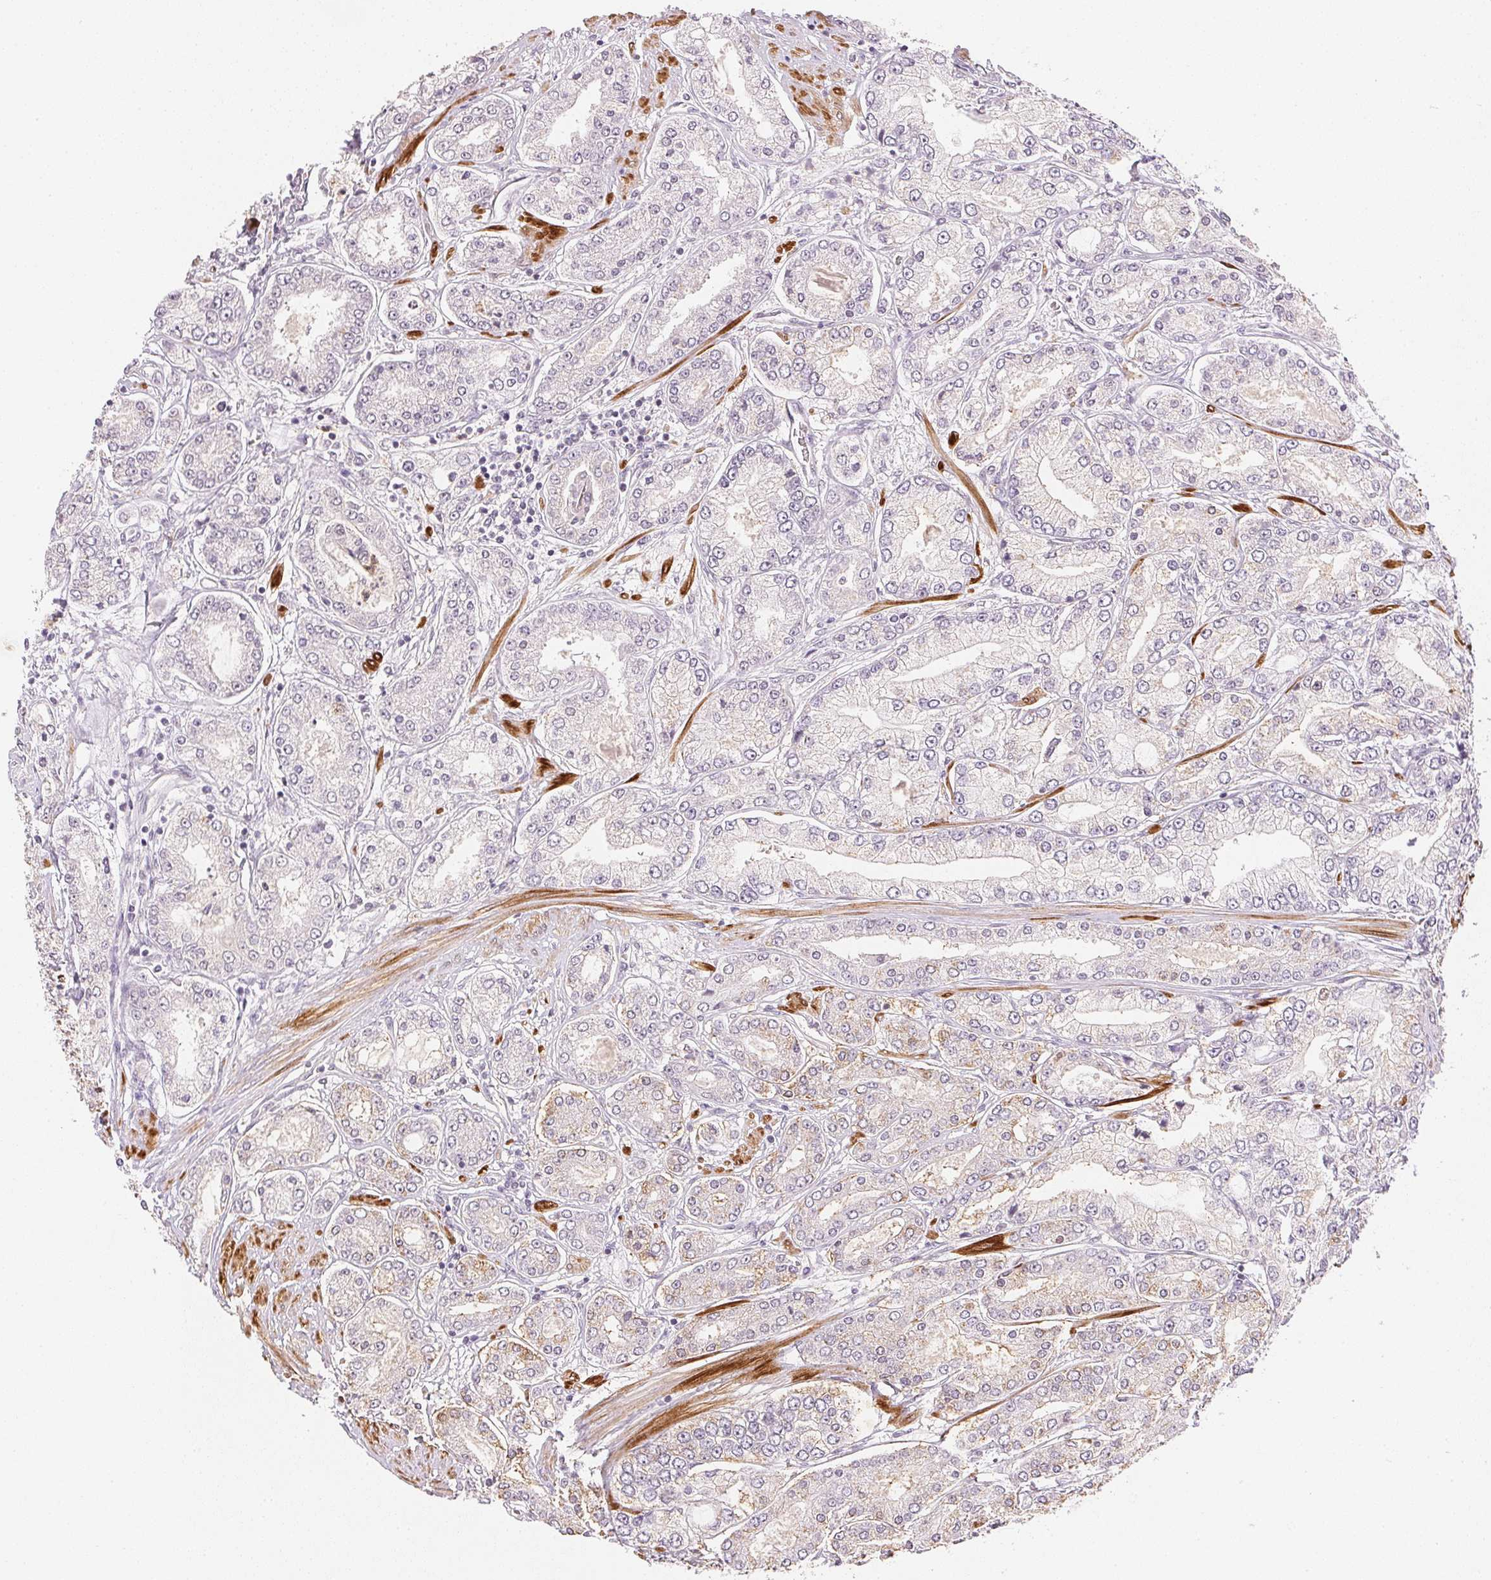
{"staining": {"intensity": "negative", "quantity": "none", "location": "none"}, "tissue": "prostate cancer", "cell_type": "Tumor cells", "image_type": "cancer", "snomed": [{"axis": "morphology", "description": "Adenocarcinoma, High grade"}, {"axis": "topography", "description": "Prostate"}], "caption": "This photomicrograph is of prostate high-grade adenocarcinoma stained with immunohistochemistry (IHC) to label a protein in brown with the nuclei are counter-stained blue. There is no positivity in tumor cells.", "gene": "SMTN", "patient": {"sex": "male", "age": 66}}